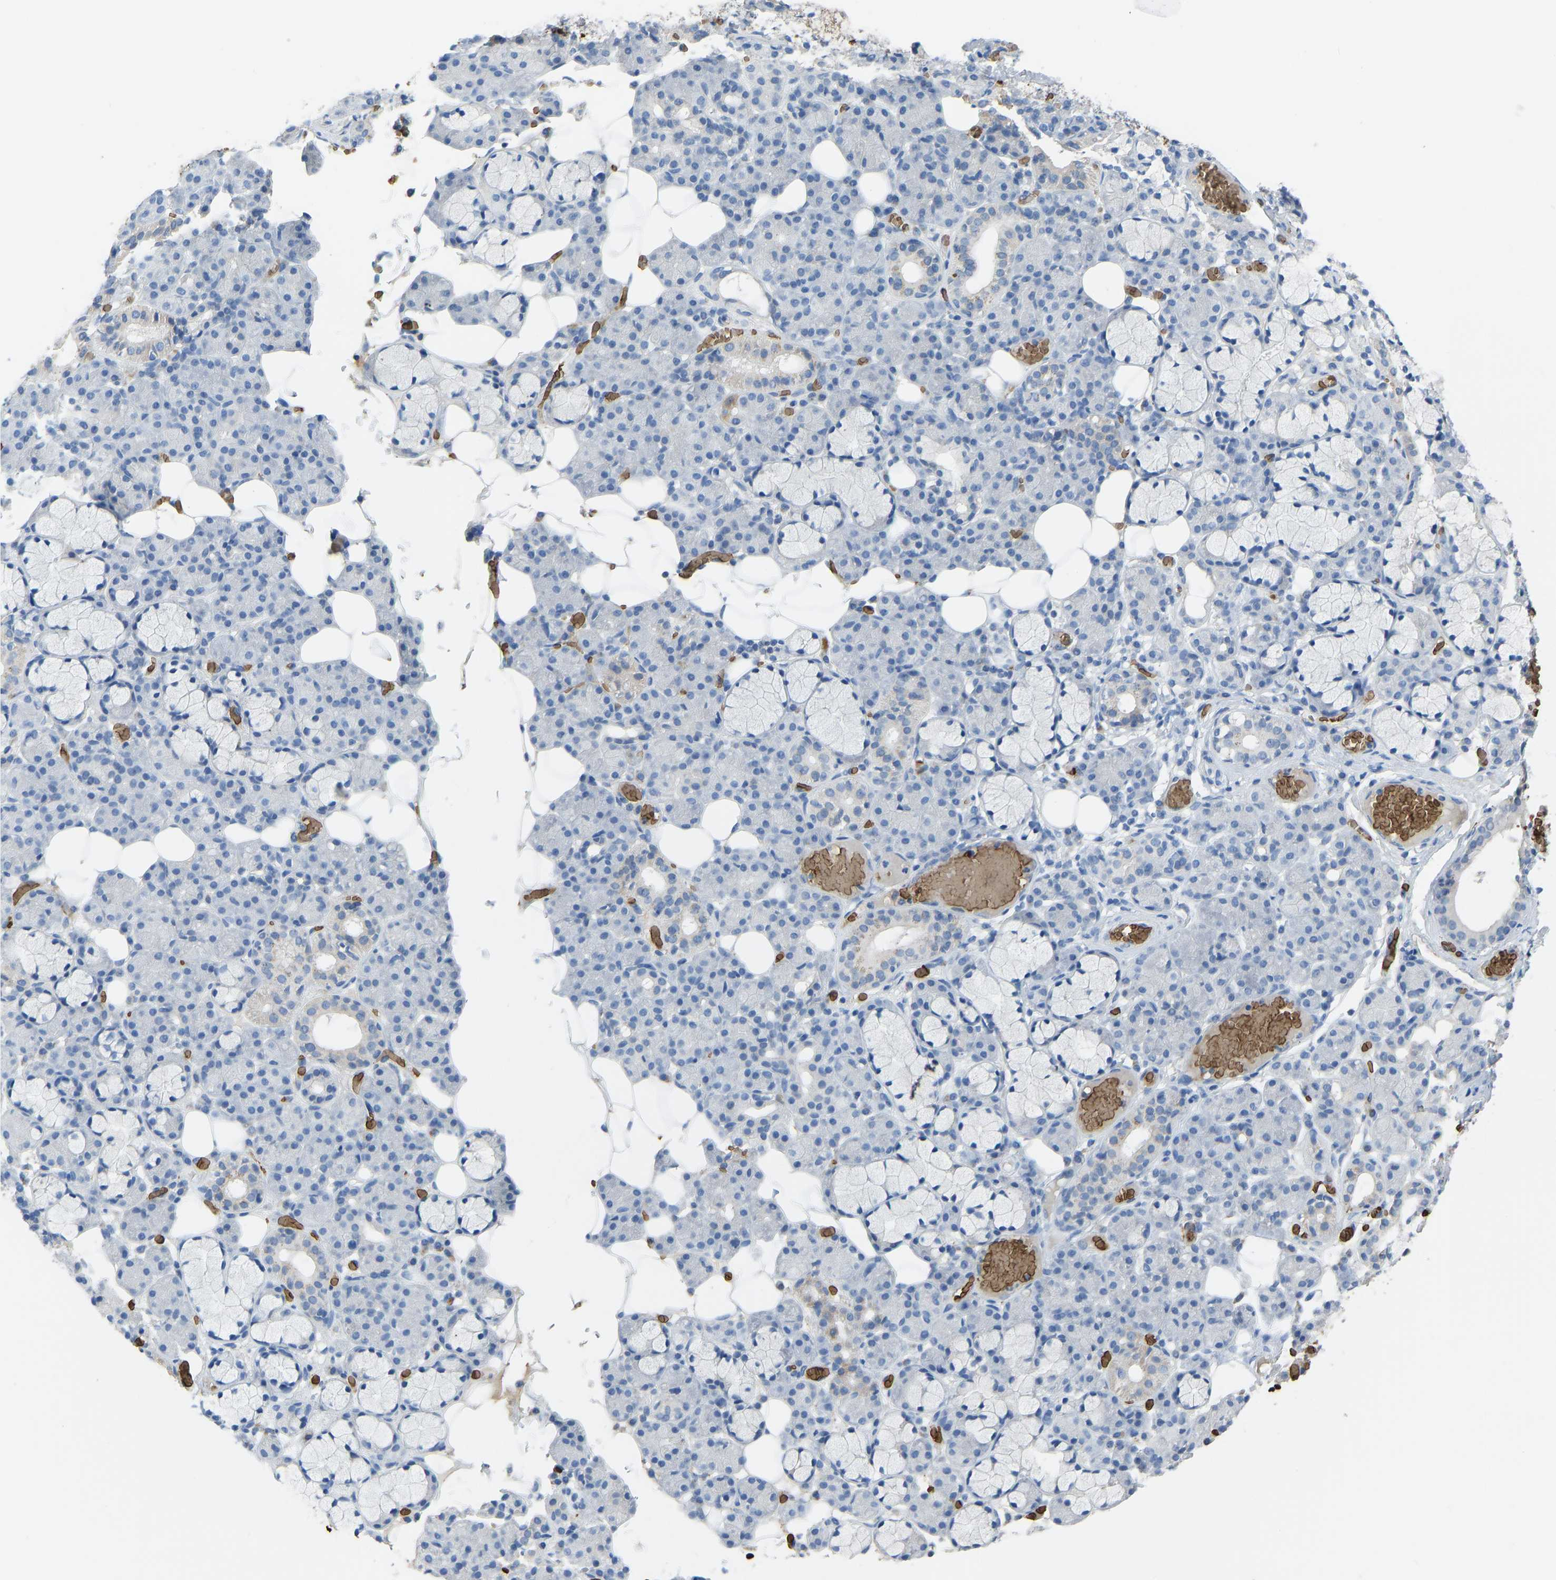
{"staining": {"intensity": "weak", "quantity": "<25%", "location": "cytoplasmic/membranous"}, "tissue": "salivary gland", "cell_type": "Glandular cells", "image_type": "normal", "snomed": [{"axis": "morphology", "description": "Normal tissue, NOS"}, {"axis": "topography", "description": "Salivary gland"}], "caption": "An IHC histopathology image of normal salivary gland is shown. There is no staining in glandular cells of salivary gland. The staining was performed using DAB (3,3'-diaminobenzidine) to visualize the protein expression in brown, while the nuclei were stained in blue with hematoxylin (Magnification: 20x).", "gene": "PIGS", "patient": {"sex": "male", "age": 63}}